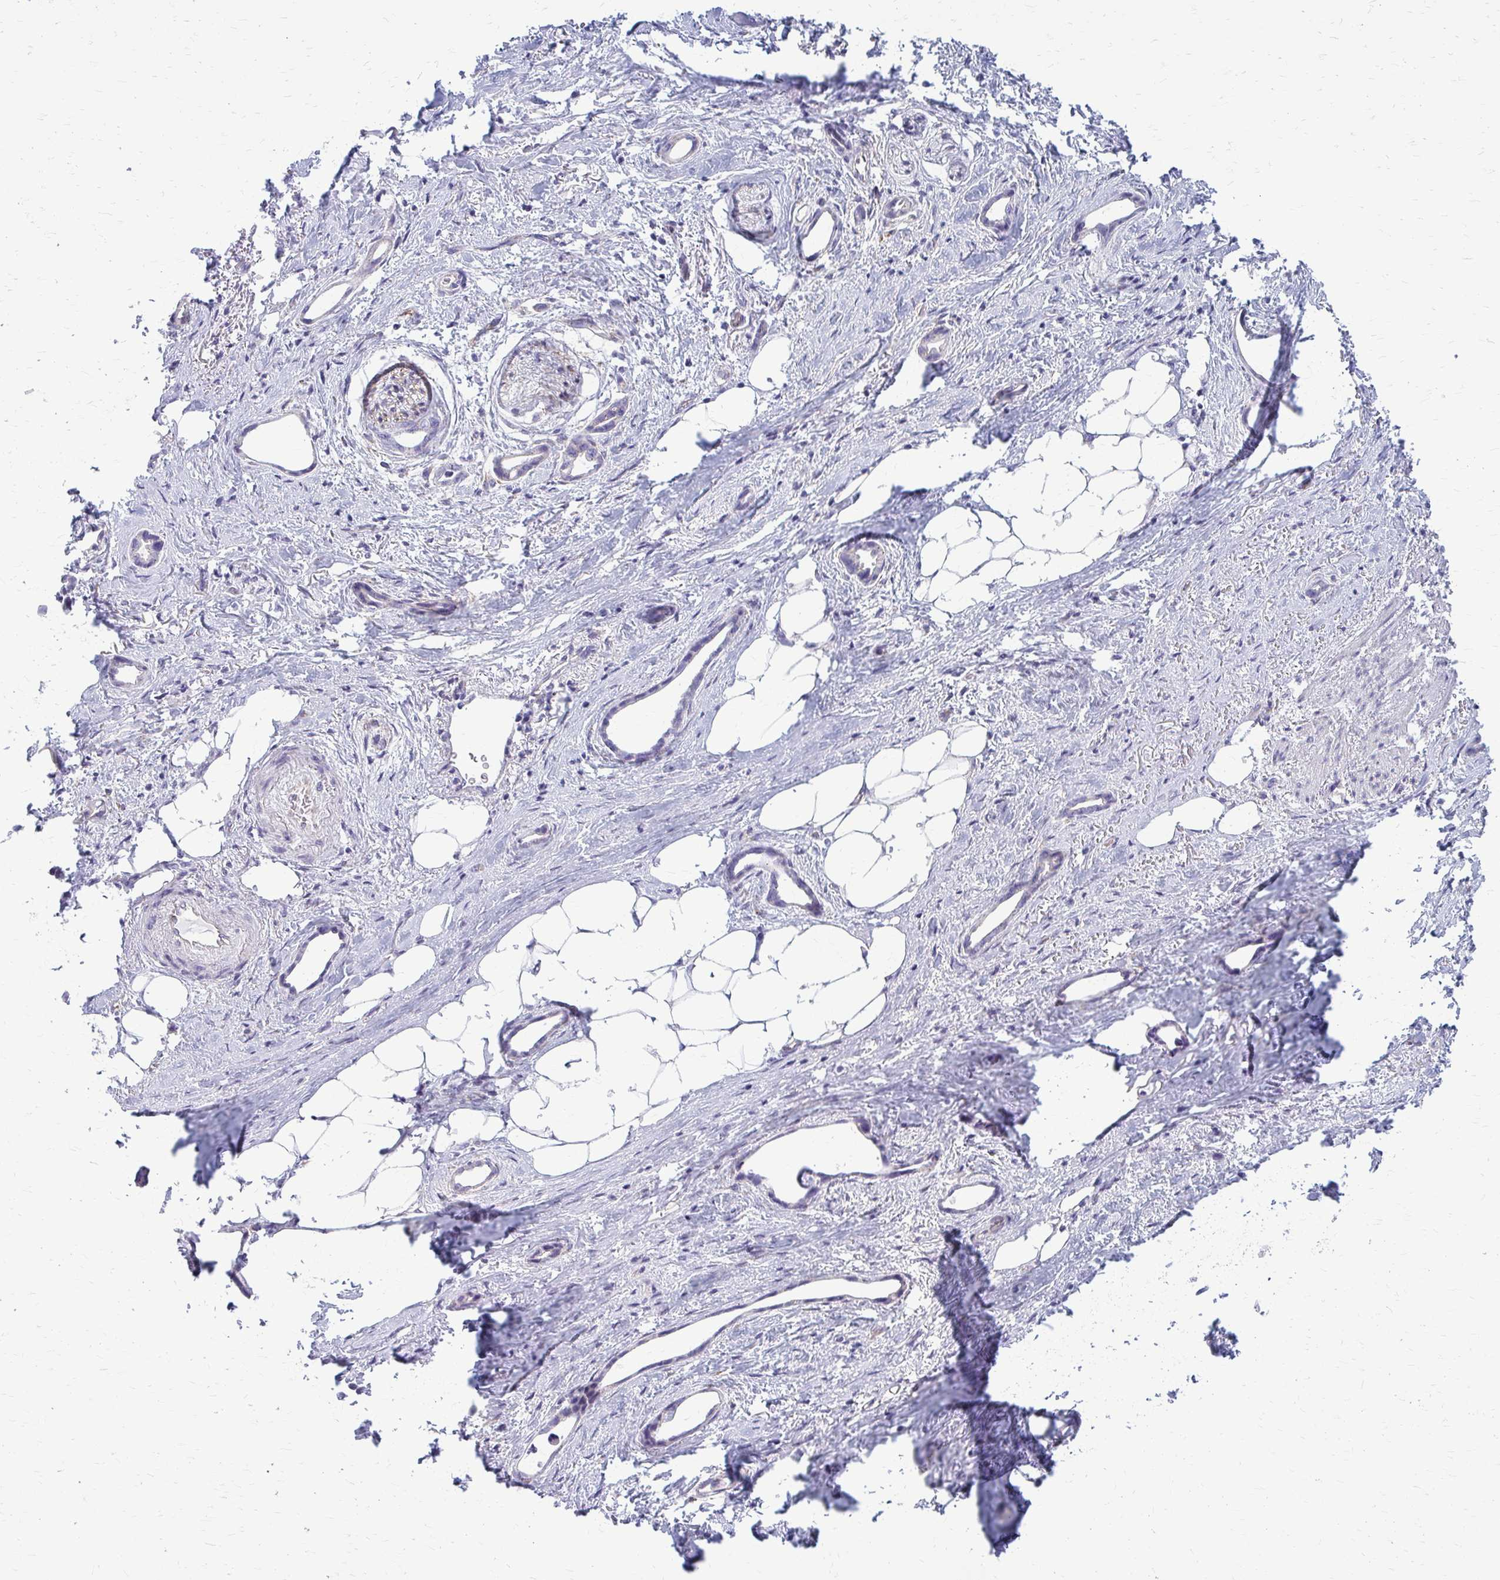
{"staining": {"intensity": "negative", "quantity": "none", "location": "none"}, "tissue": "stomach cancer", "cell_type": "Tumor cells", "image_type": "cancer", "snomed": [{"axis": "morphology", "description": "Adenocarcinoma, NOS"}, {"axis": "topography", "description": "Stomach, upper"}], "caption": "Adenocarcinoma (stomach) was stained to show a protein in brown. There is no significant expression in tumor cells.", "gene": "DEPP1", "patient": {"sex": "male", "age": 62}}